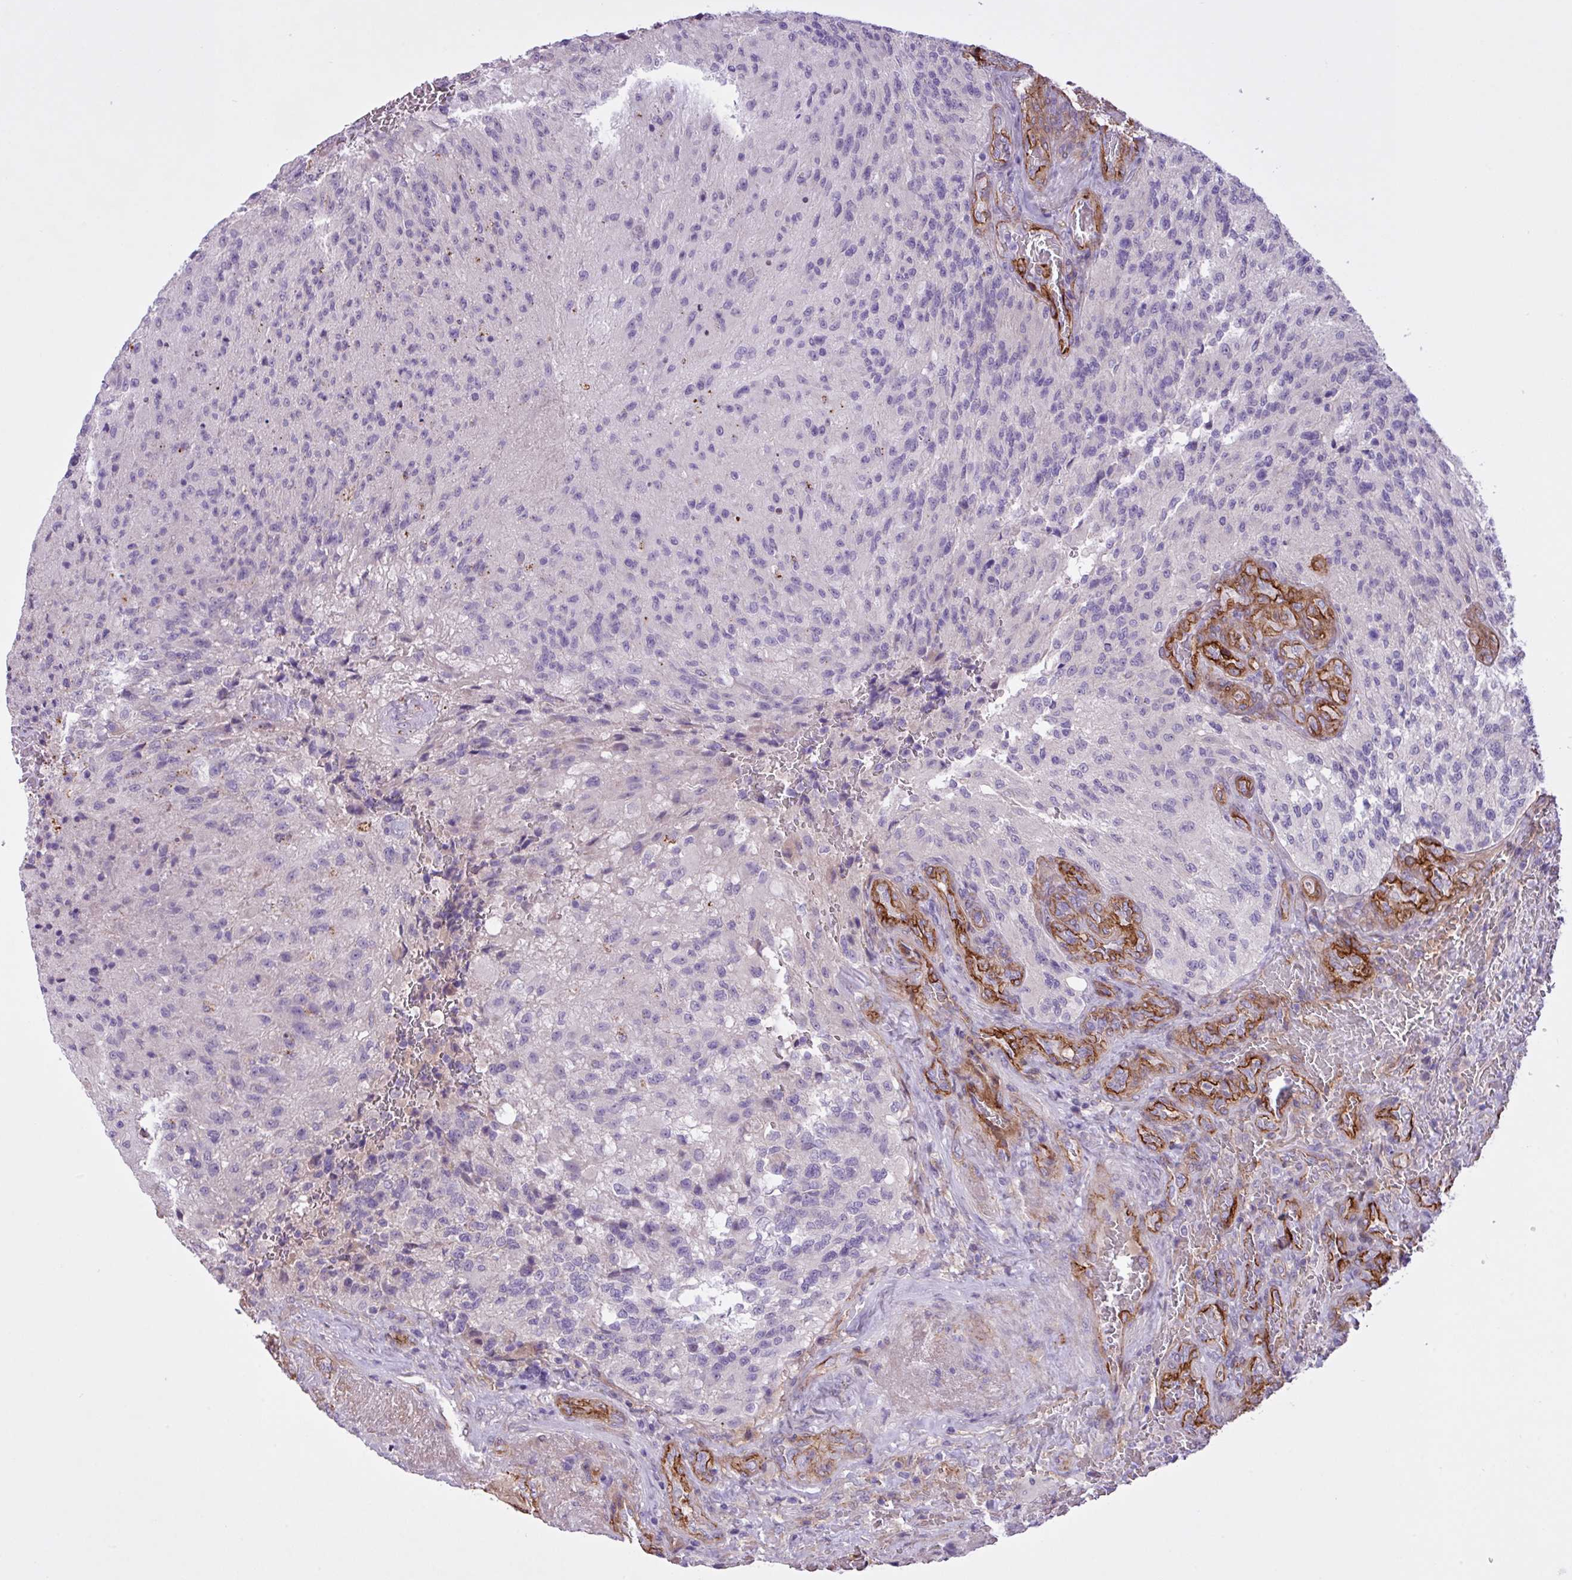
{"staining": {"intensity": "negative", "quantity": "none", "location": "none"}, "tissue": "glioma", "cell_type": "Tumor cells", "image_type": "cancer", "snomed": [{"axis": "morphology", "description": "Normal tissue, NOS"}, {"axis": "morphology", "description": "Glioma, malignant, High grade"}, {"axis": "topography", "description": "Cerebral cortex"}], "caption": "Immunohistochemistry image of neoplastic tissue: human glioma stained with DAB shows no significant protein expression in tumor cells. (Immunohistochemistry, brightfield microscopy, high magnification).", "gene": "CD248", "patient": {"sex": "male", "age": 56}}